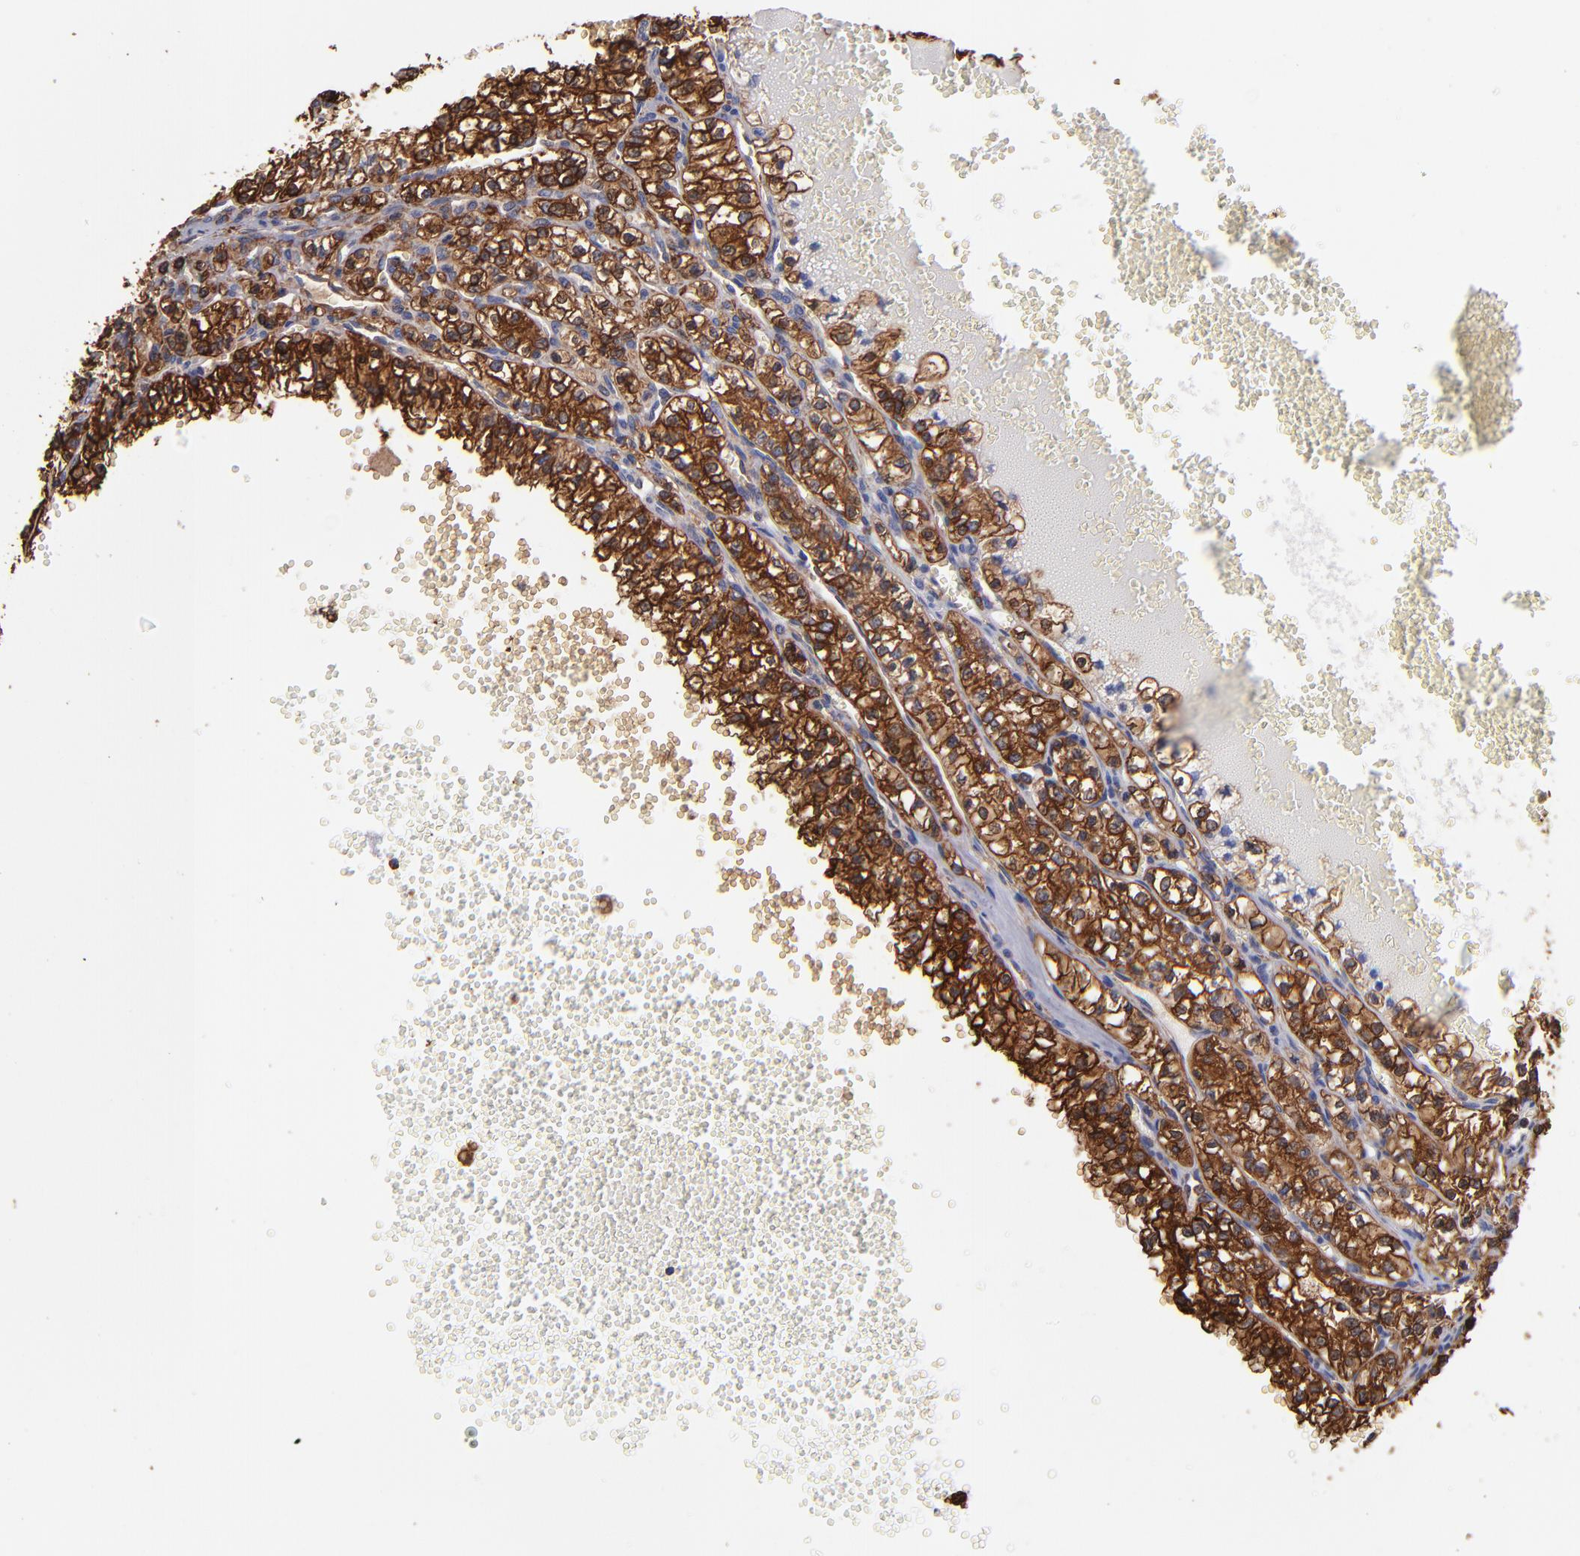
{"staining": {"intensity": "strong", "quantity": ">75%", "location": "cytoplasmic/membranous"}, "tissue": "renal cancer", "cell_type": "Tumor cells", "image_type": "cancer", "snomed": [{"axis": "morphology", "description": "Adenocarcinoma, NOS"}, {"axis": "topography", "description": "Kidney"}], "caption": "Renal cancer was stained to show a protein in brown. There is high levels of strong cytoplasmic/membranous positivity in approximately >75% of tumor cells.", "gene": "MVP", "patient": {"sex": "male", "age": 61}}